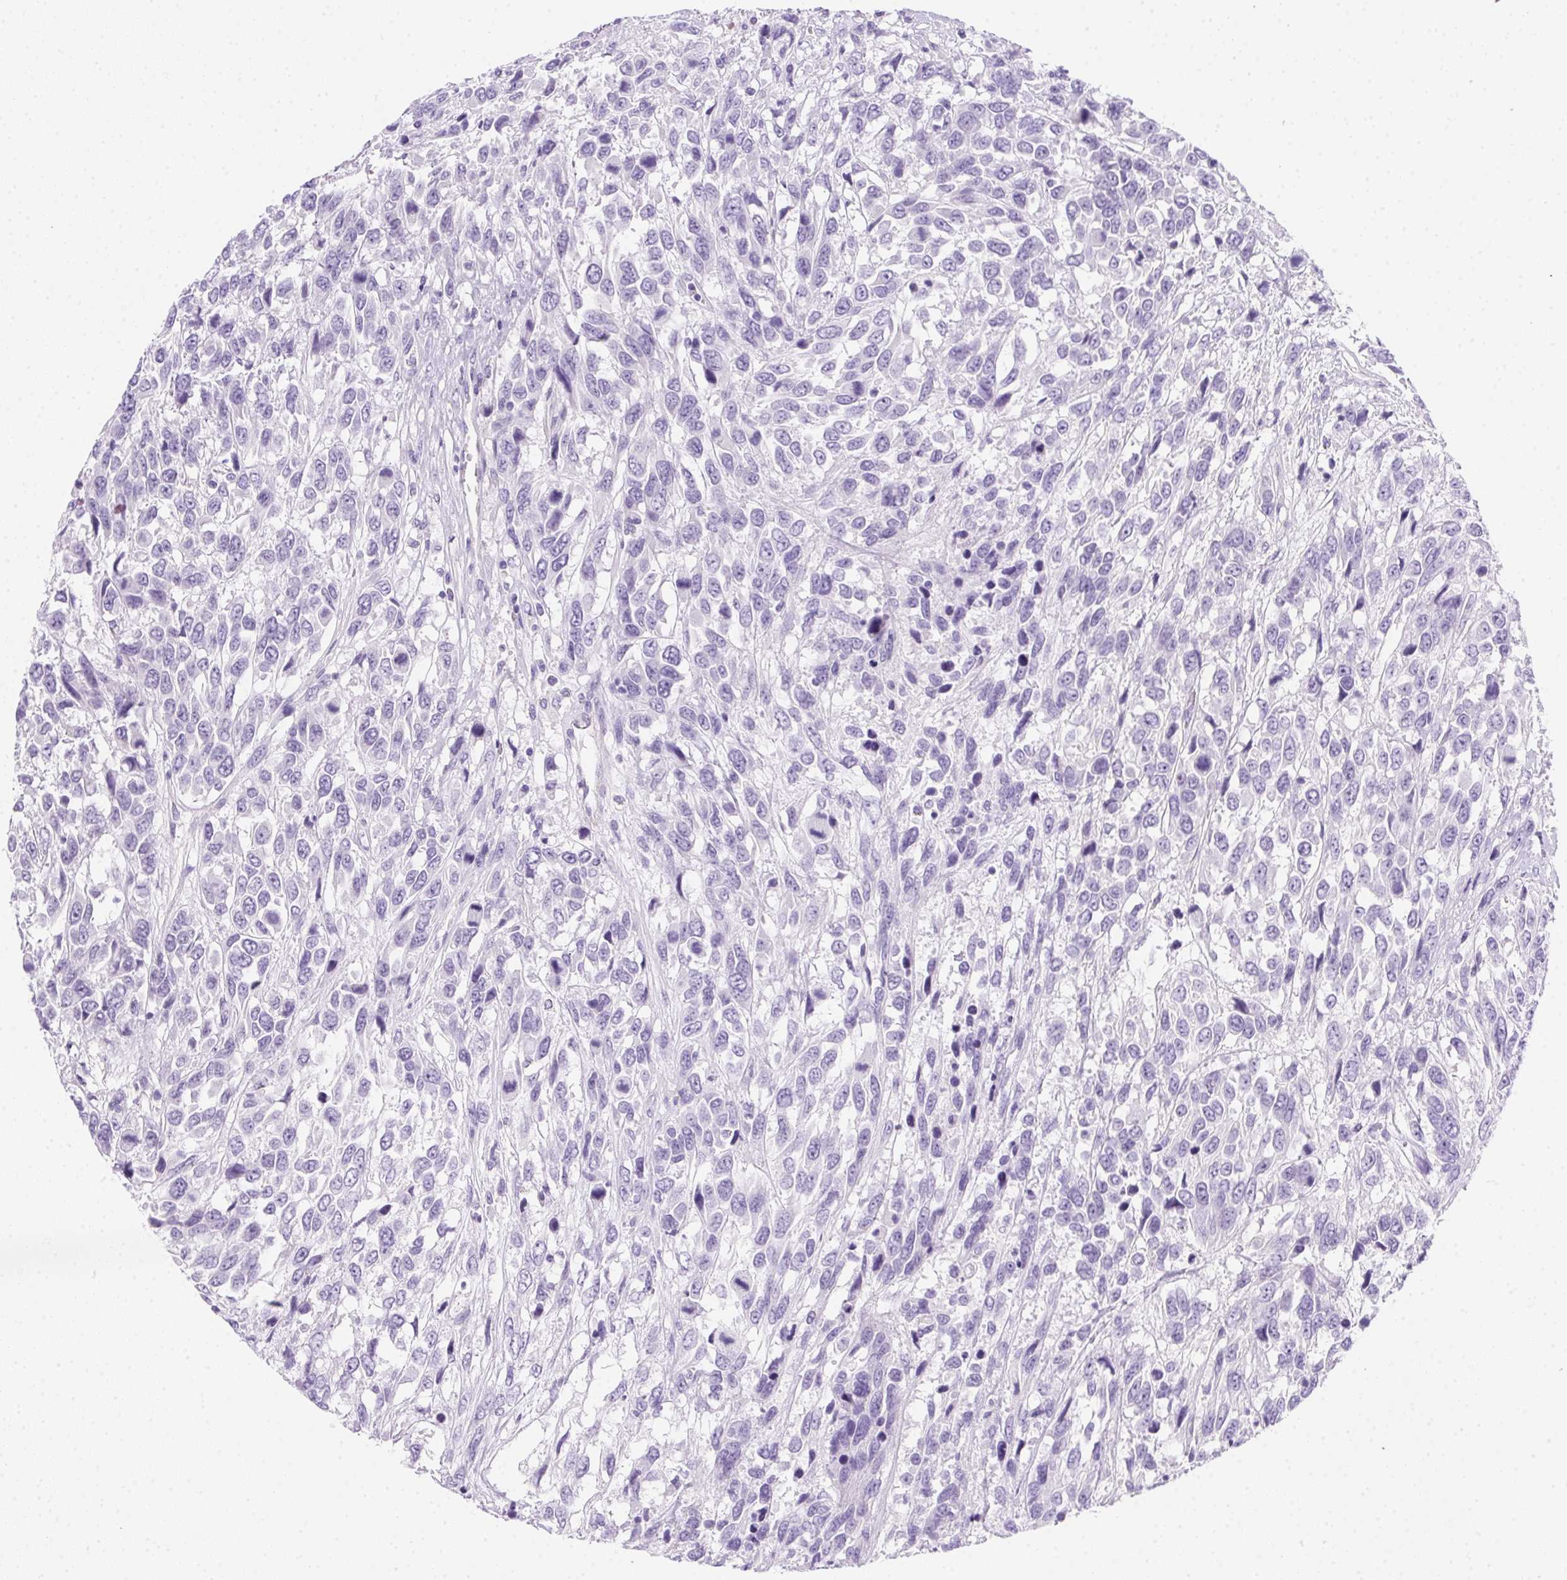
{"staining": {"intensity": "negative", "quantity": "none", "location": "none"}, "tissue": "urothelial cancer", "cell_type": "Tumor cells", "image_type": "cancer", "snomed": [{"axis": "morphology", "description": "Urothelial carcinoma, High grade"}, {"axis": "topography", "description": "Urinary bladder"}], "caption": "Photomicrograph shows no significant protein expression in tumor cells of urothelial cancer.", "gene": "SPACA5B", "patient": {"sex": "female", "age": 70}}